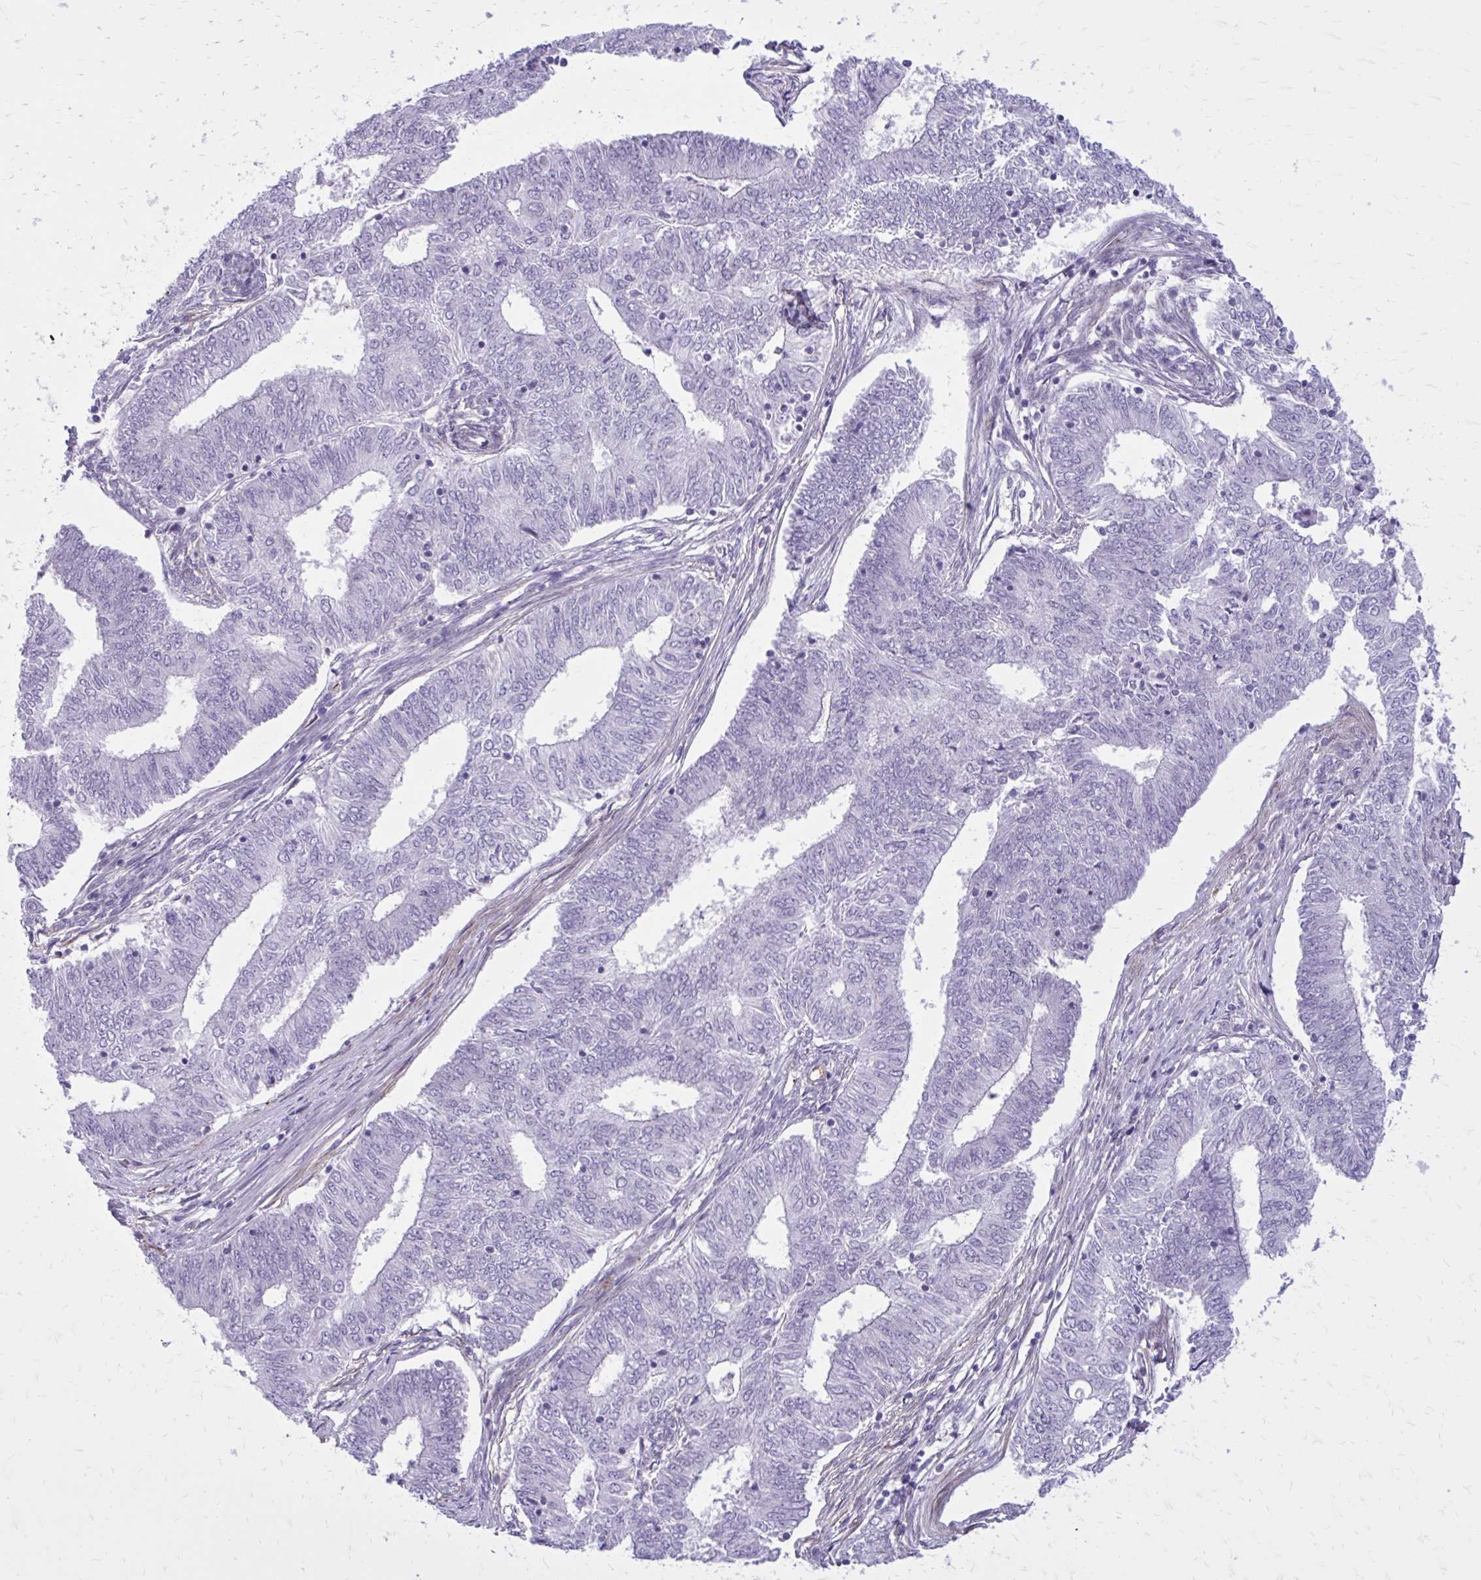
{"staining": {"intensity": "negative", "quantity": "none", "location": "none"}, "tissue": "endometrial cancer", "cell_type": "Tumor cells", "image_type": "cancer", "snomed": [{"axis": "morphology", "description": "Adenocarcinoma, NOS"}, {"axis": "topography", "description": "Endometrium"}], "caption": "This is an IHC image of human adenocarcinoma (endometrial). There is no expression in tumor cells.", "gene": "BEND5", "patient": {"sex": "female", "age": 62}}